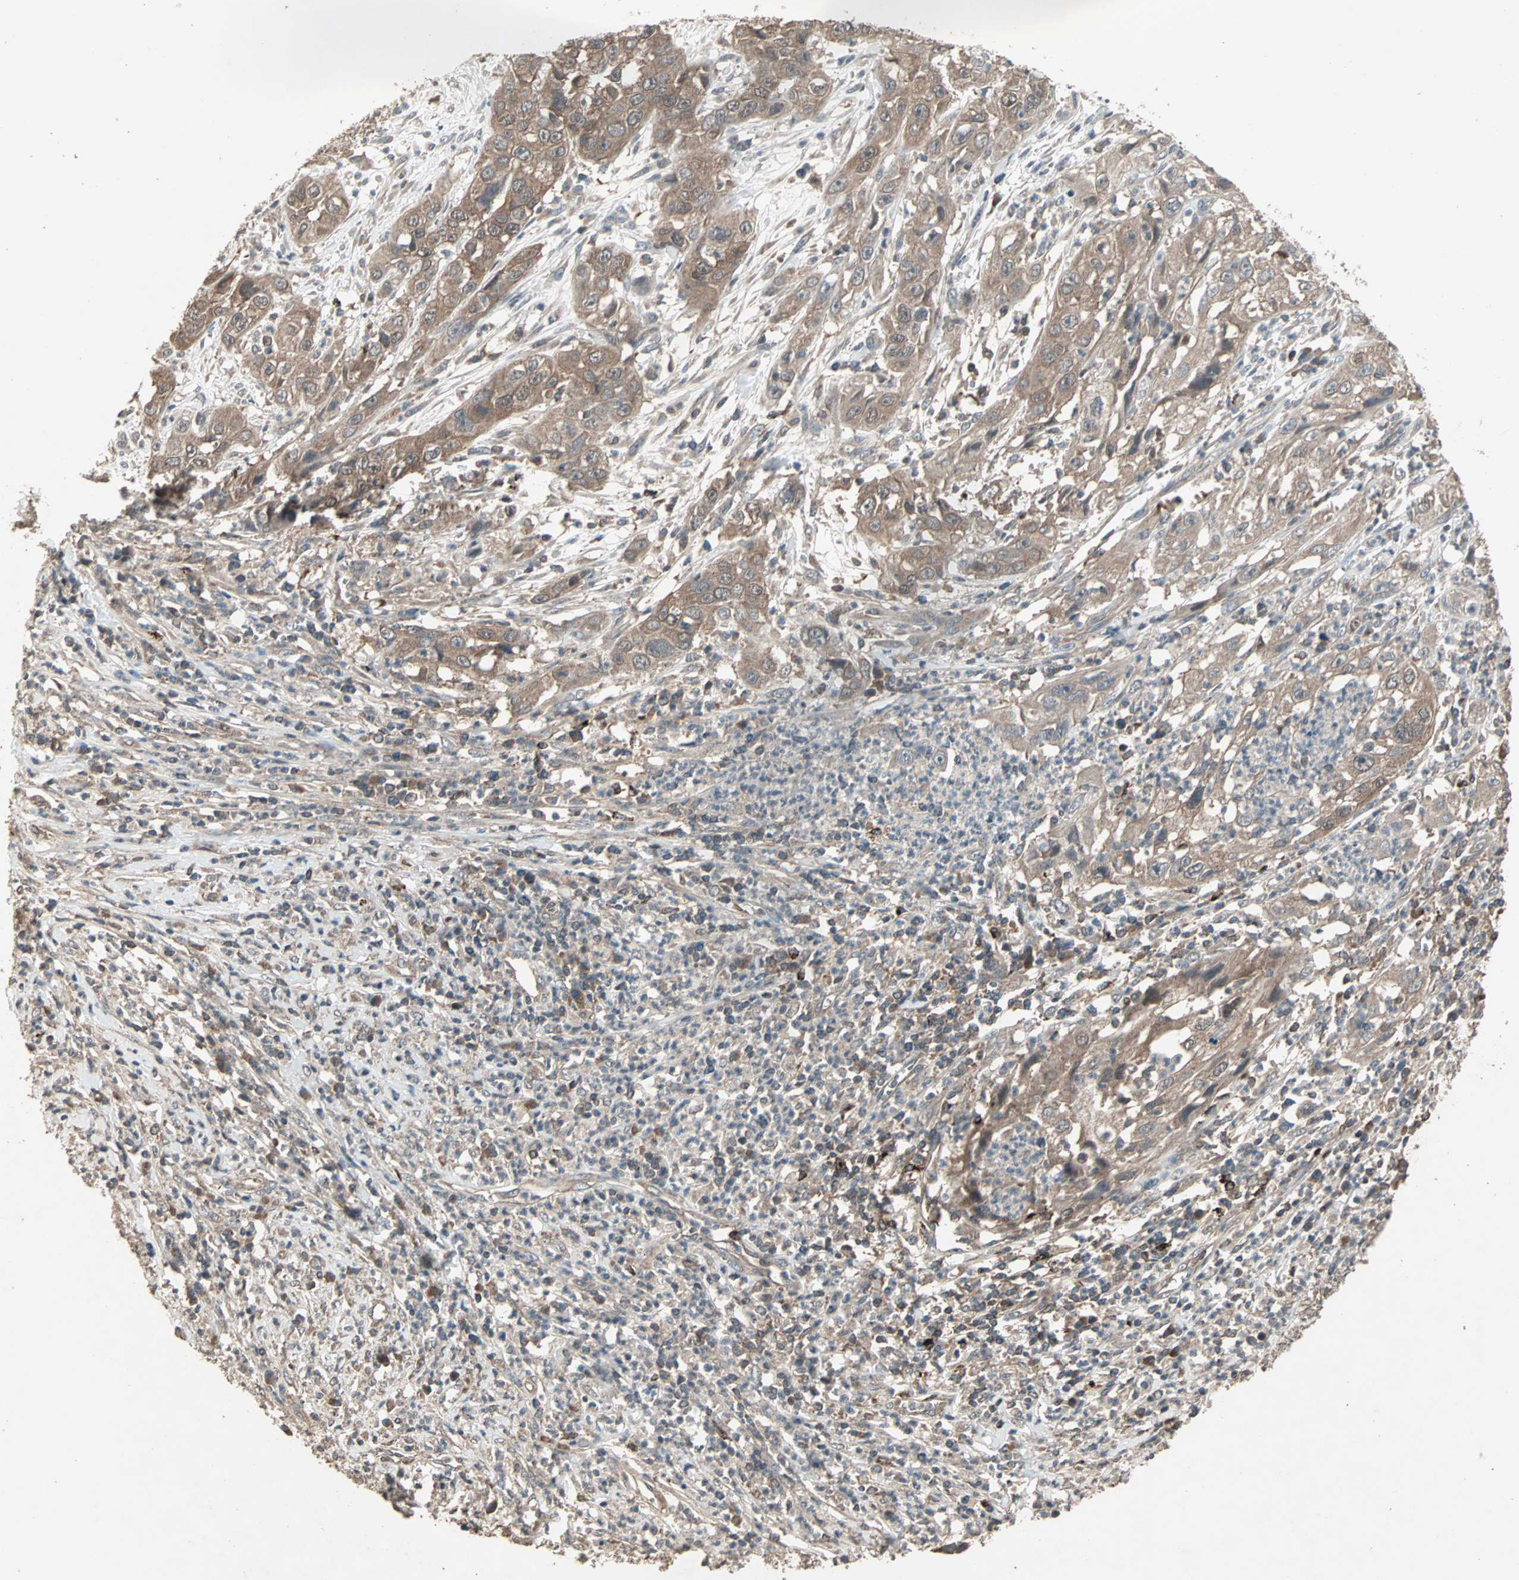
{"staining": {"intensity": "moderate", "quantity": ">75%", "location": "cytoplasmic/membranous"}, "tissue": "cervical cancer", "cell_type": "Tumor cells", "image_type": "cancer", "snomed": [{"axis": "morphology", "description": "Squamous cell carcinoma, NOS"}, {"axis": "topography", "description": "Cervix"}], "caption": "The immunohistochemical stain shows moderate cytoplasmic/membranous positivity in tumor cells of cervical cancer (squamous cell carcinoma) tissue.", "gene": "UBAC1", "patient": {"sex": "female", "age": 32}}